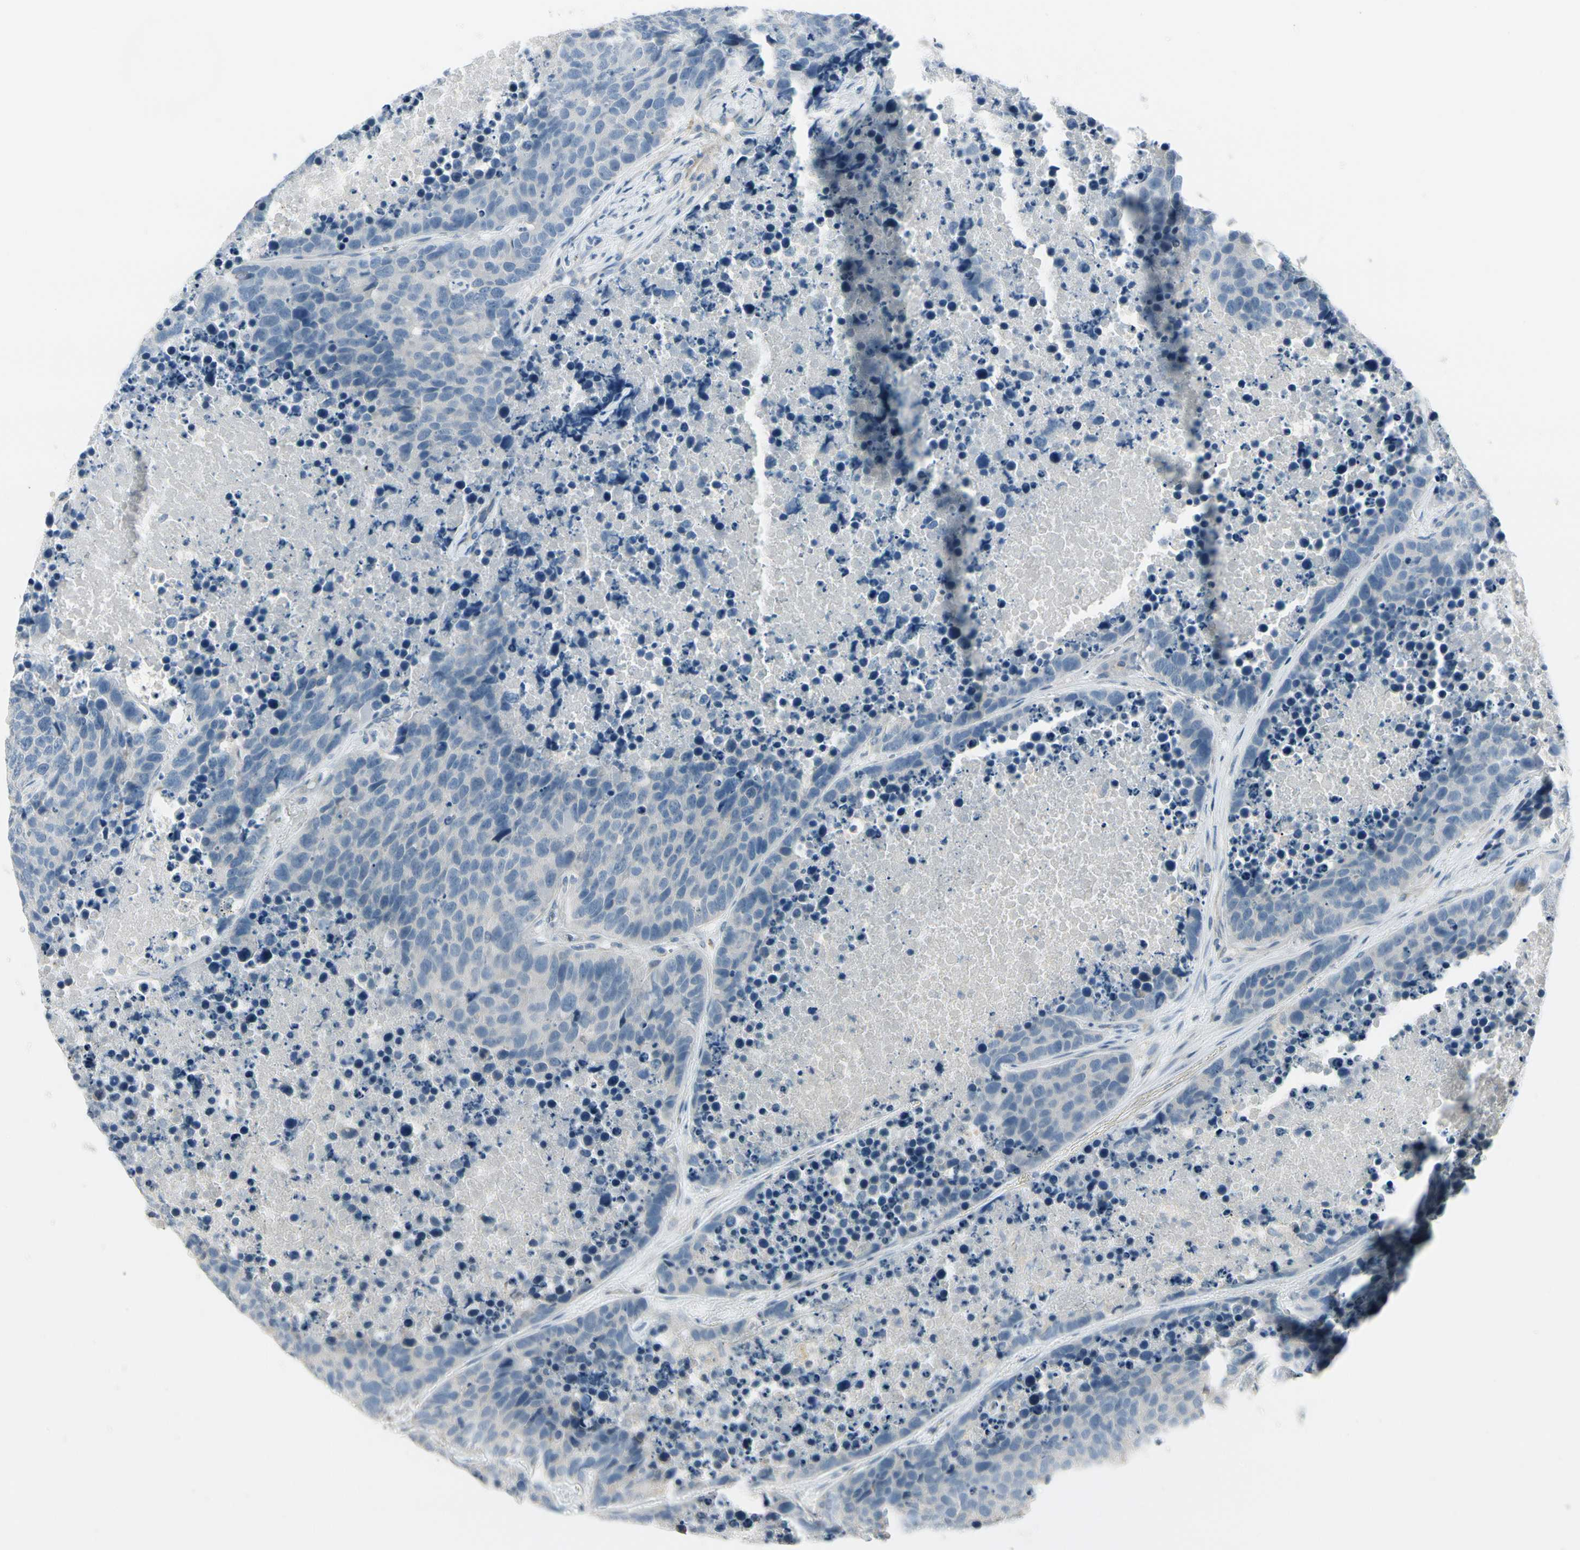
{"staining": {"intensity": "negative", "quantity": "none", "location": "none"}, "tissue": "carcinoid", "cell_type": "Tumor cells", "image_type": "cancer", "snomed": [{"axis": "morphology", "description": "Carcinoid, malignant, NOS"}, {"axis": "topography", "description": "Lung"}], "caption": "Malignant carcinoid stained for a protein using IHC demonstrates no positivity tumor cells.", "gene": "CYP2E1", "patient": {"sex": "male", "age": 60}}